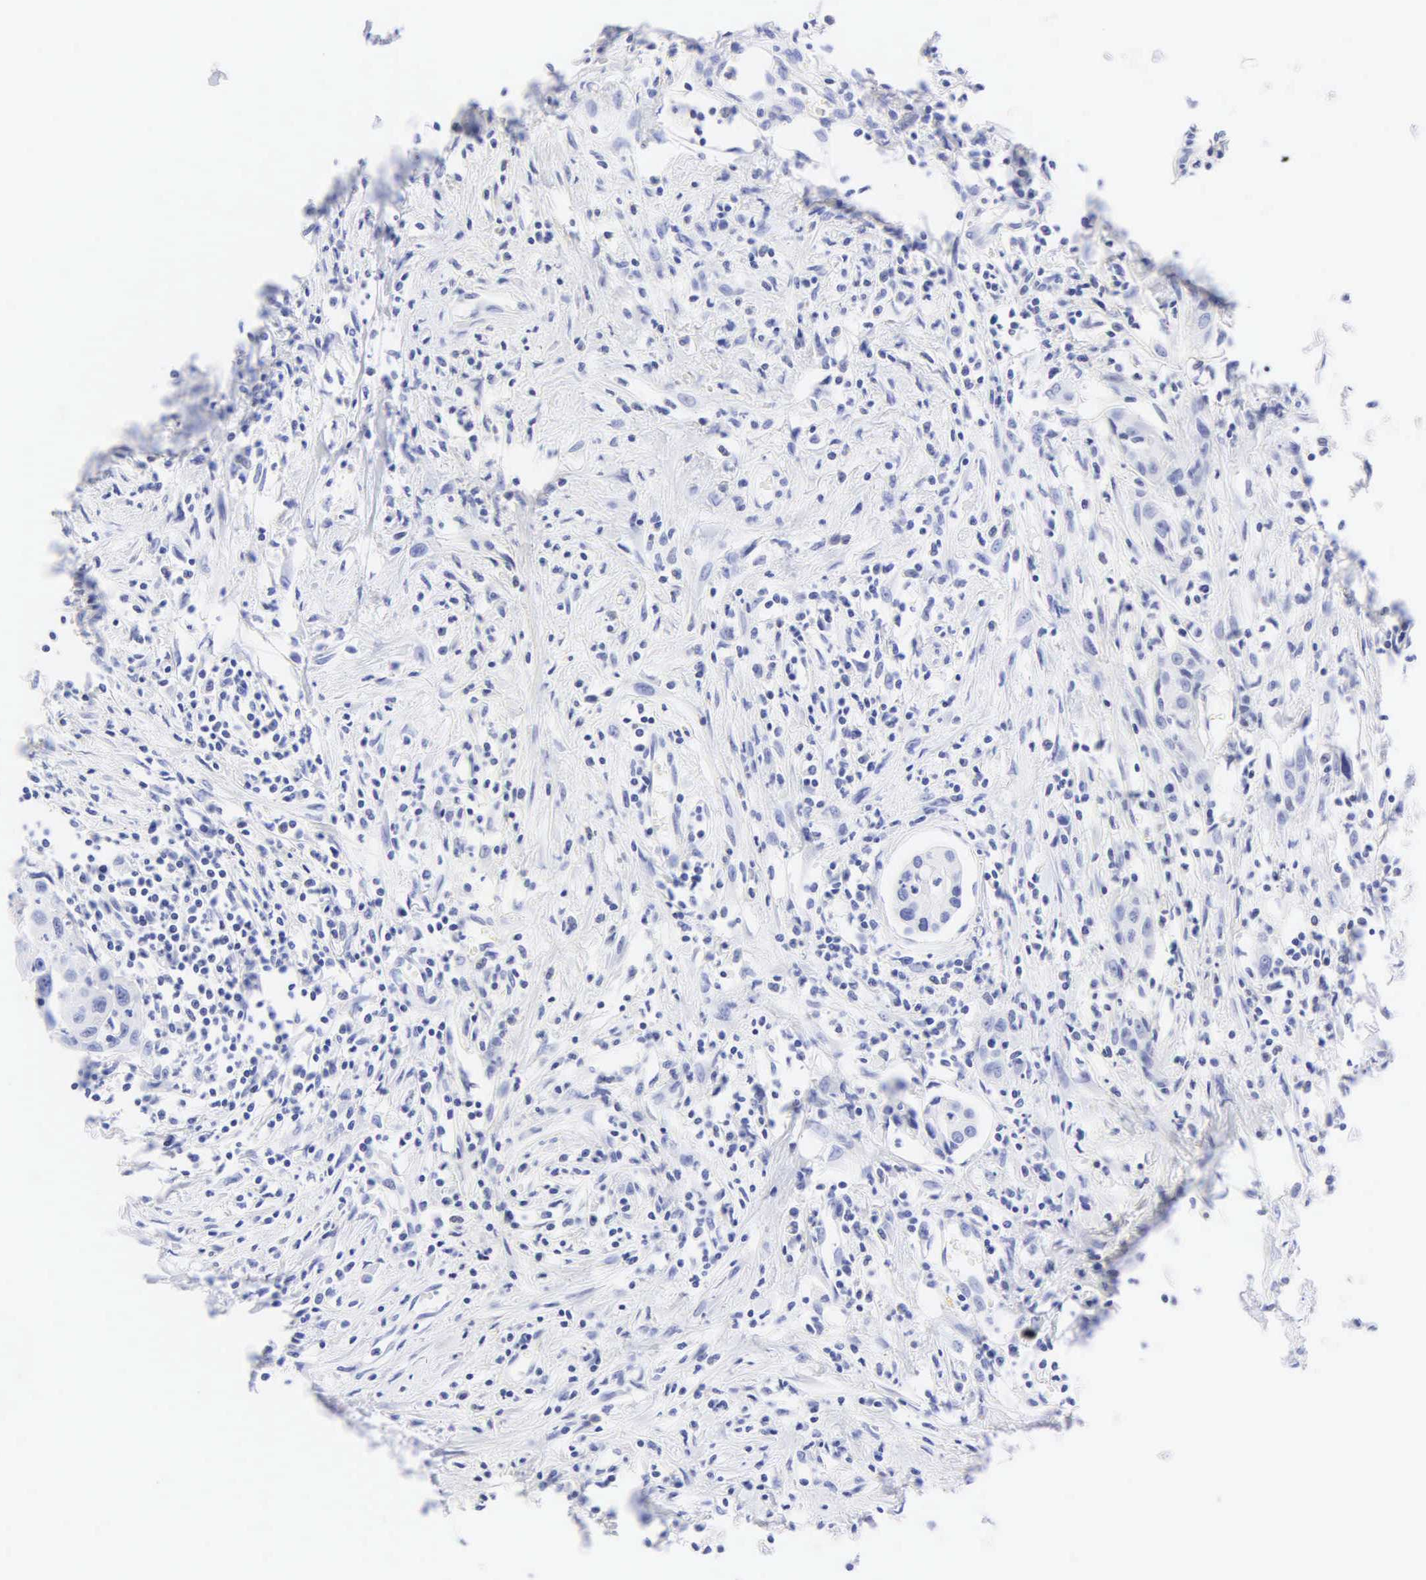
{"staining": {"intensity": "negative", "quantity": "none", "location": "none"}, "tissue": "urothelial cancer", "cell_type": "Tumor cells", "image_type": "cancer", "snomed": [{"axis": "morphology", "description": "Urothelial carcinoma, High grade"}, {"axis": "topography", "description": "Urinary bladder"}], "caption": "Tumor cells are negative for brown protein staining in urothelial cancer.", "gene": "DES", "patient": {"sex": "male", "age": 66}}